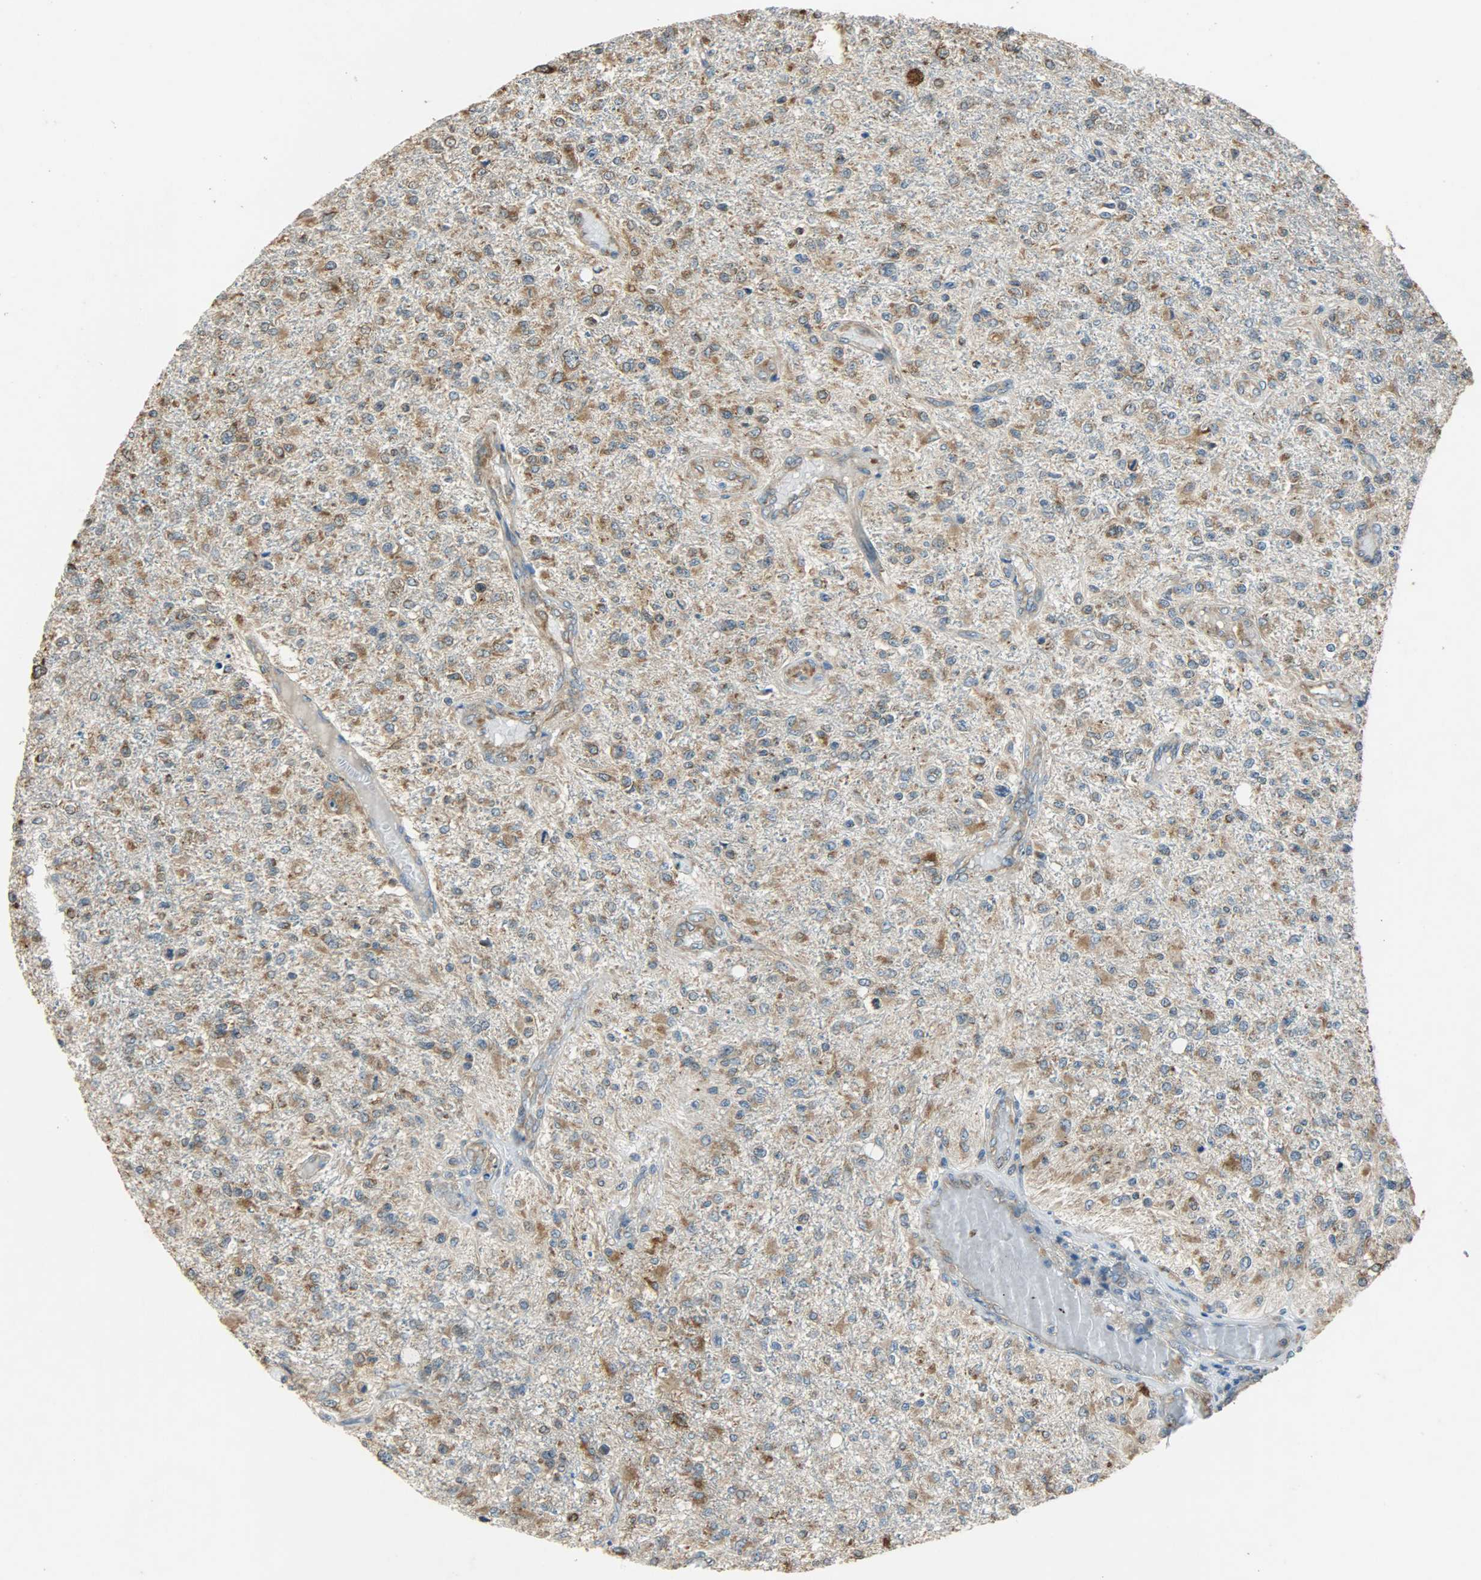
{"staining": {"intensity": "moderate", "quantity": ">75%", "location": "cytoplasmic/membranous"}, "tissue": "glioma", "cell_type": "Tumor cells", "image_type": "cancer", "snomed": [{"axis": "morphology", "description": "Glioma, malignant, High grade"}, {"axis": "topography", "description": "Cerebral cortex"}], "caption": "A medium amount of moderate cytoplasmic/membranous staining is identified in approximately >75% of tumor cells in malignant glioma (high-grade) tissue.", "gene": "HSPA5", "patient": {"sex": "male", "age": 76}}